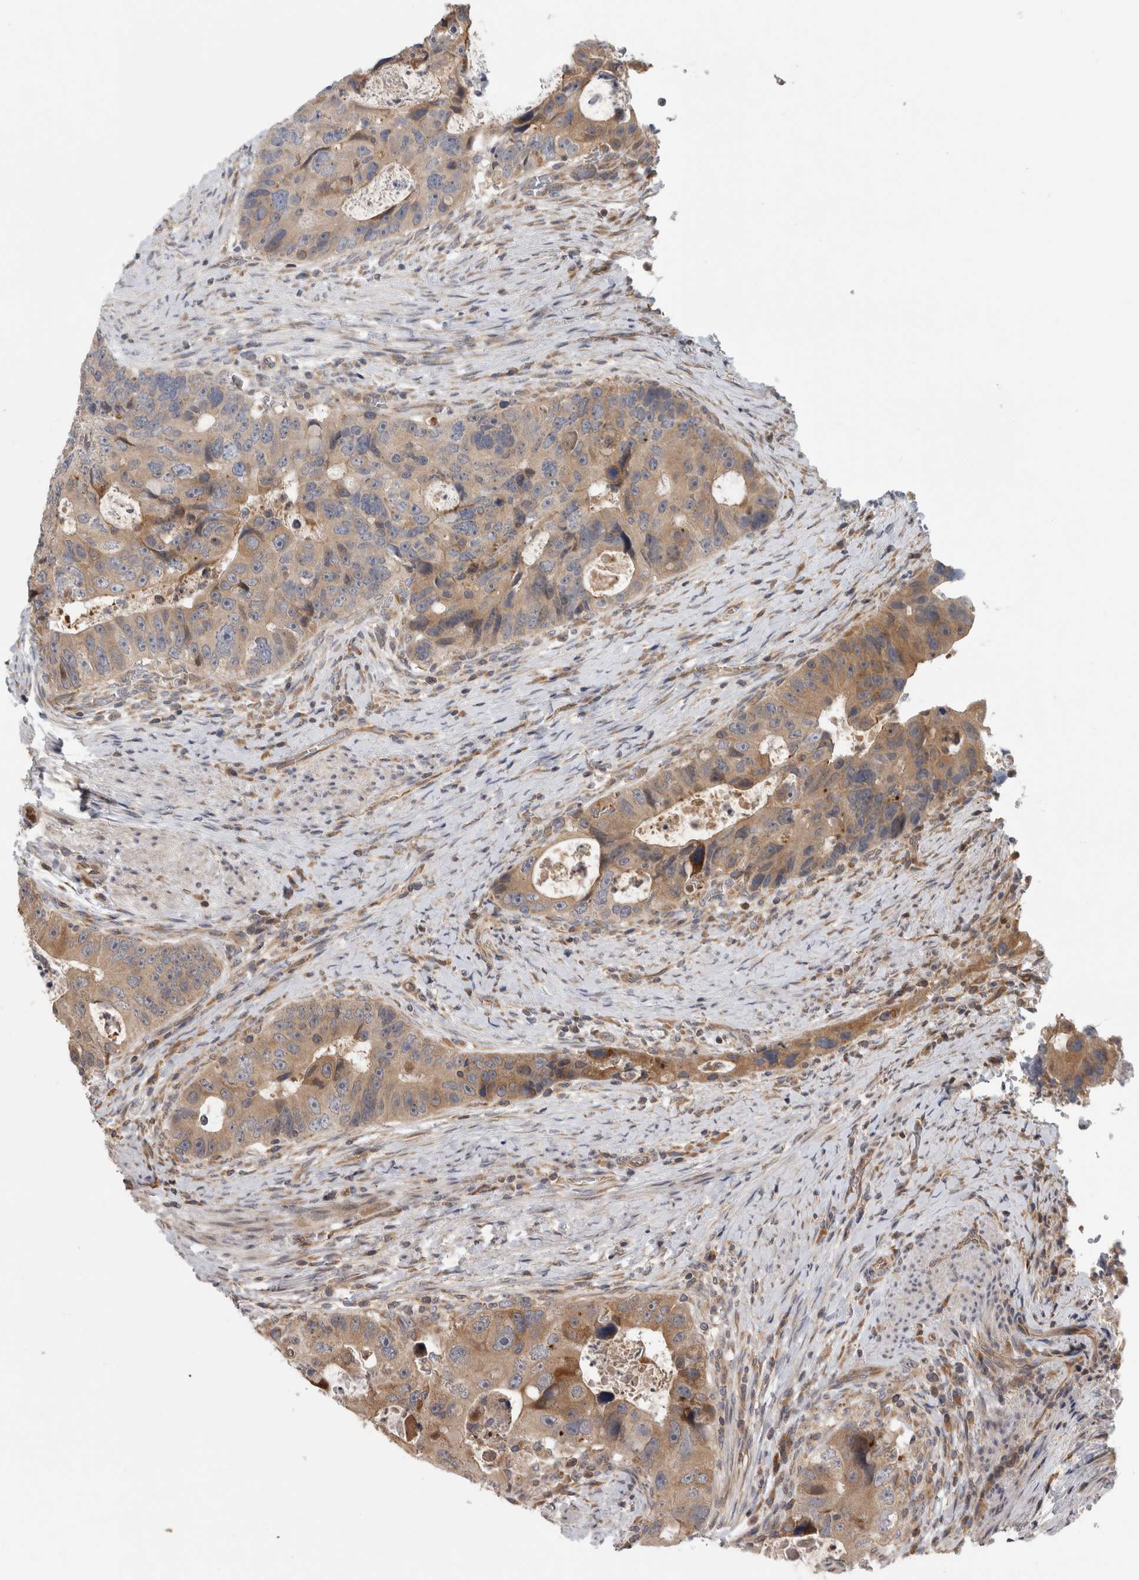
{"staining": {"intensity": "moderate", "quantity": "<25%", "location": "cytoplasmic/membranous"}, "tissue": "colorectal cancer", "cell_type": "Tumor cells", "image_type": "cancer", "snomed": [{"axis": "morphology", "description": "Adenocarcinoma, NOS"}, {"axis": "topography", "description": "Rectum"}], "caption": "This is a micrograph of immunohistochemistry staining of colorectal adenocarcinoma, which shows moderate expression in the cytoplasmic/membranous of tumor cells.", "gene": "PARP6", "patient": {"sex": "male", "age": 59}}